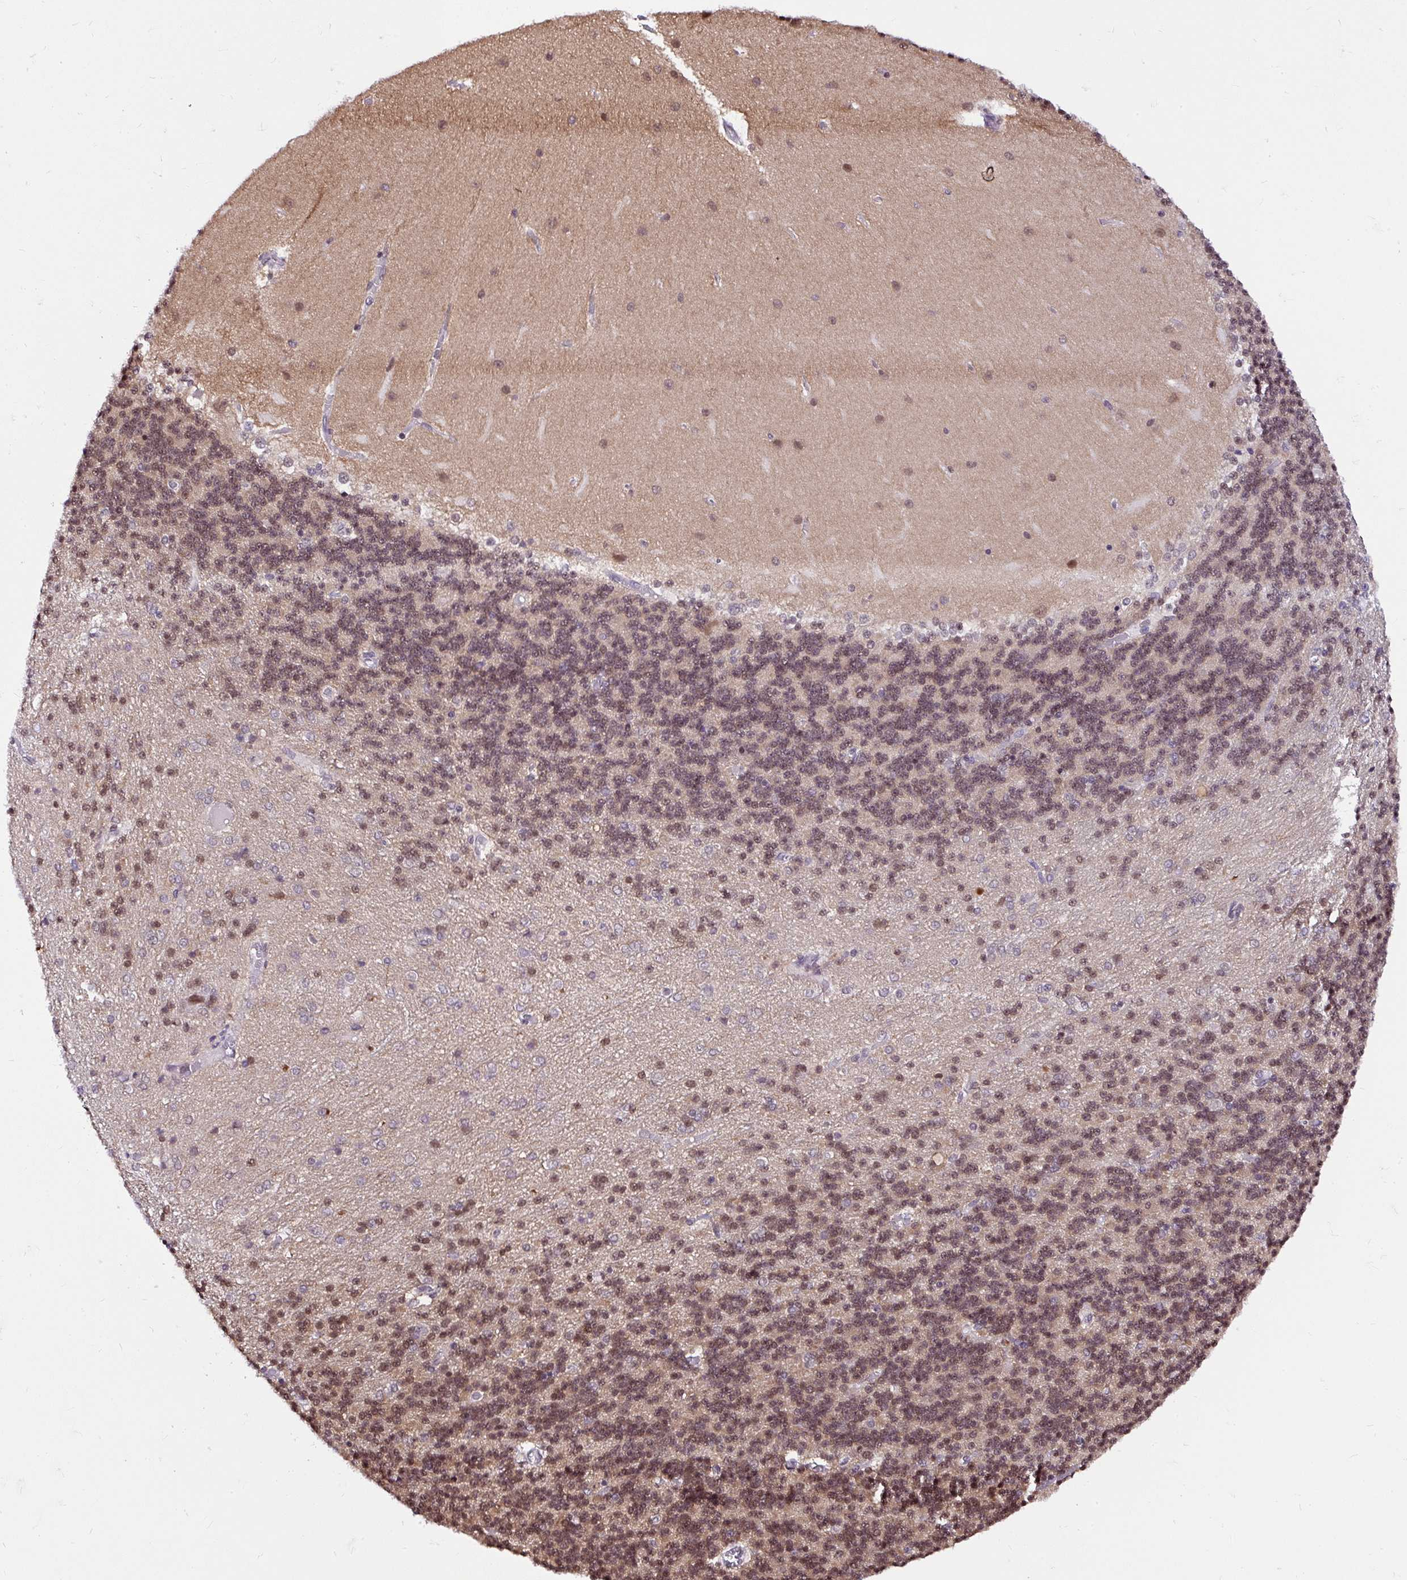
{"staining": {"intensity": "moderate", "quantity": "25%-75%", "location": "nuclear"}, "tissue": "cerebellum", "cell_type": "Cells in granular layer", "image_type": "normal", "snomed": [{"axis": "morphology", "description": "Normal tissue, NOS"}, {"axis": "topography", "description": "Cerebellum"}], "caption": "Immunohistochemistry (IHC) of normal human cerebellum demonstrates medium levels of moderate nuclear positivity in approximately 25%-75% of cells in granular layer. The staining was performed using DAB, with brown indicating positive protein expression. Nuclei are stained blue with hematoxylin.", "gene": "PIN4", "patient": {"sex": "female", "age": 54}}